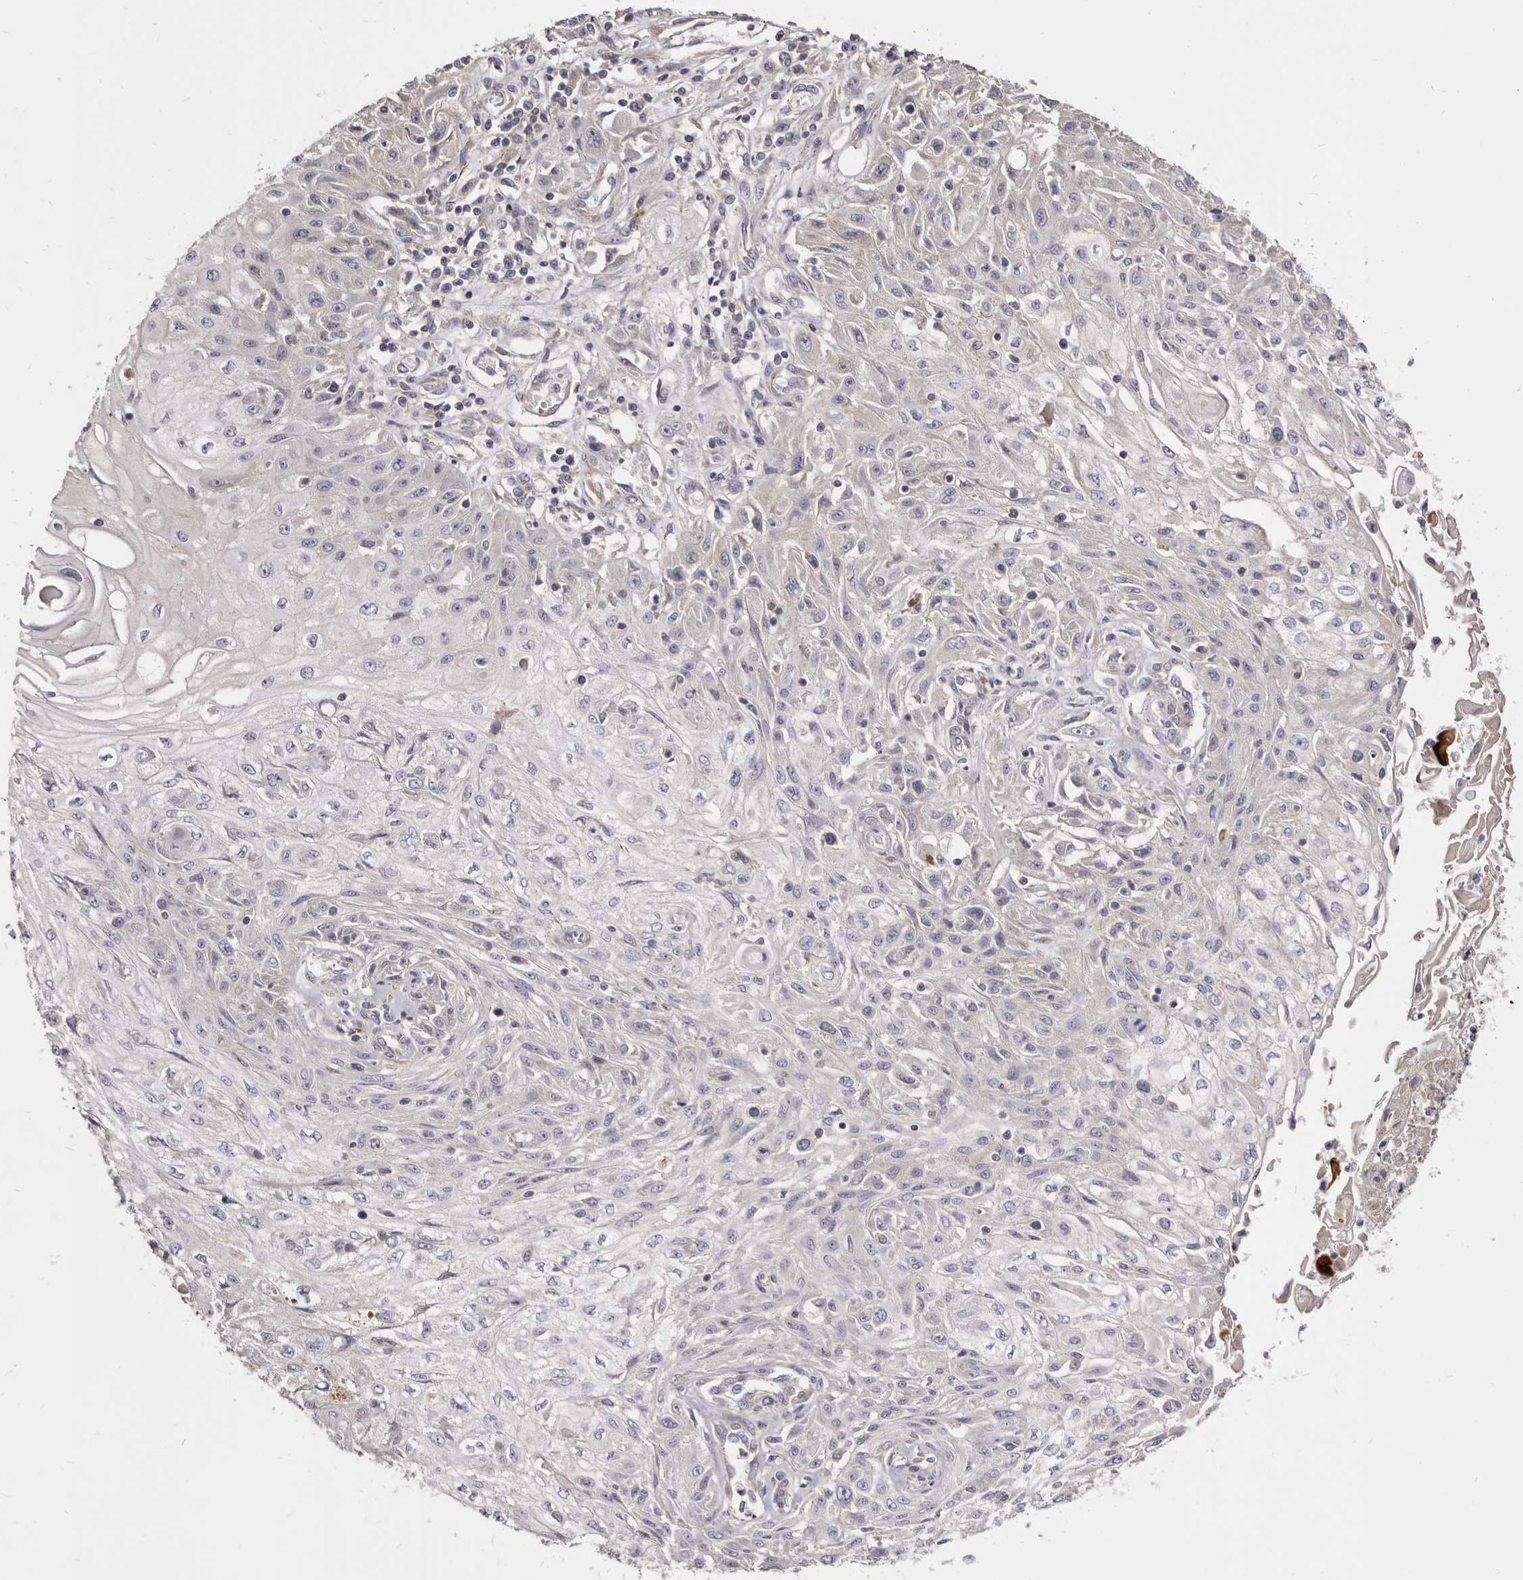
{"staining": {"intensity": "negative", "quantity": "none", "location": "none"}, "tissue": "skin cancer", "cell_type": "Tumor cells", "image_type": "cancer", "snomed": [{"axis": "morphology", "description": "Squamous cell carcinoma, NOS"}, {"axis": "morphology", "description": "Squamous cell carcinoma, metastatic, NOS"}, {"axis": "topography", "description": "Skin"}, {"axis": "topography", "description": "Lymph node"}], "caption": "Skin cancer was stained to show a protein in brown. There is no significant positivity in tumor cells.", "gene": "FAS", "patient": {"sex": "male", "age": 75}}